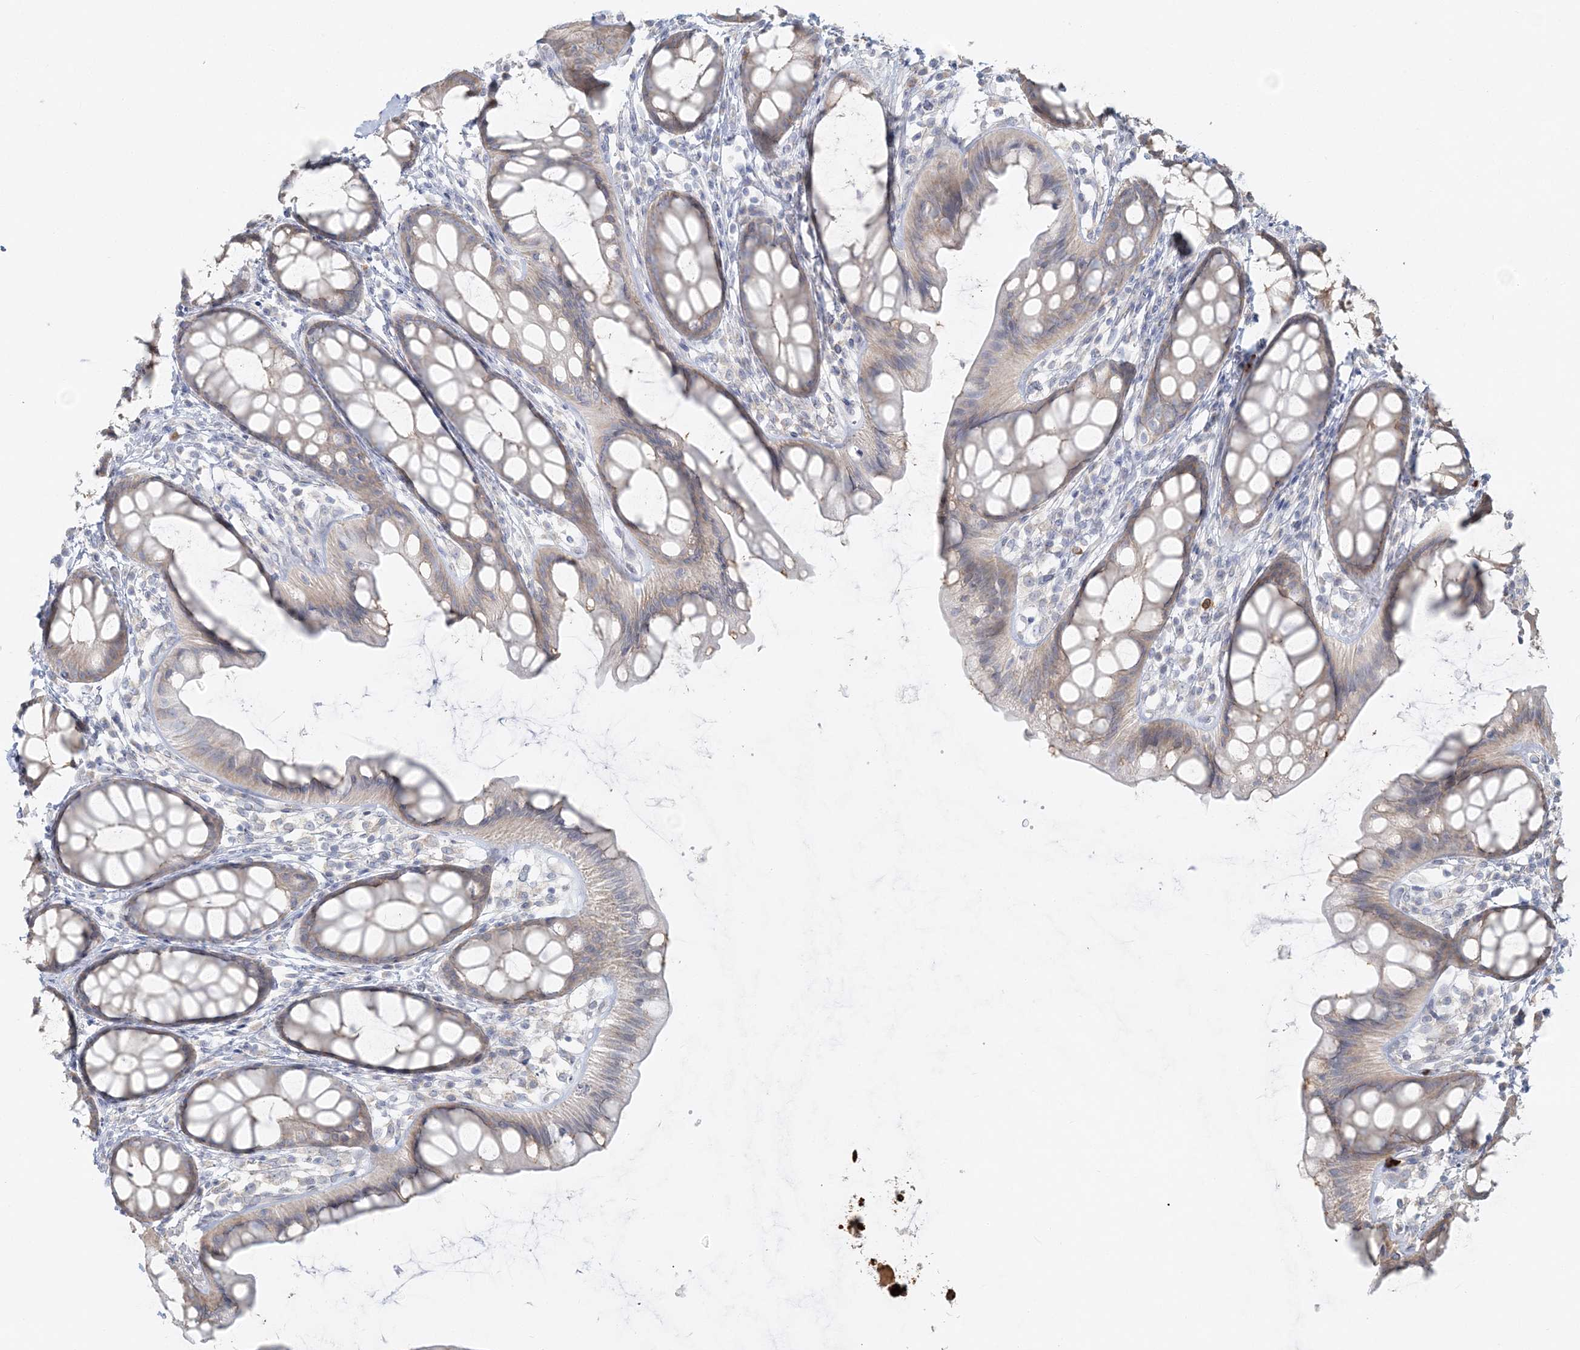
{"staining": {"intensity": "weak", "quantity": "<25%", "location": "cytoplasmic/membranous"}, "tissue": "rectum", "cell_type": "Glandular cells", "image_type": "normal", "snomed": [{"axis": "morphology", "description": "Normal tissue, NOS"}, {"axis": "topography", "description": "Rectum"}], "caption": "This is an immunohistochemistry histopathology image of normal human rectum. There is no staining in glandular cells.", "gene": "CCNJ", "patient": {"sex": "female", "age": 65}}